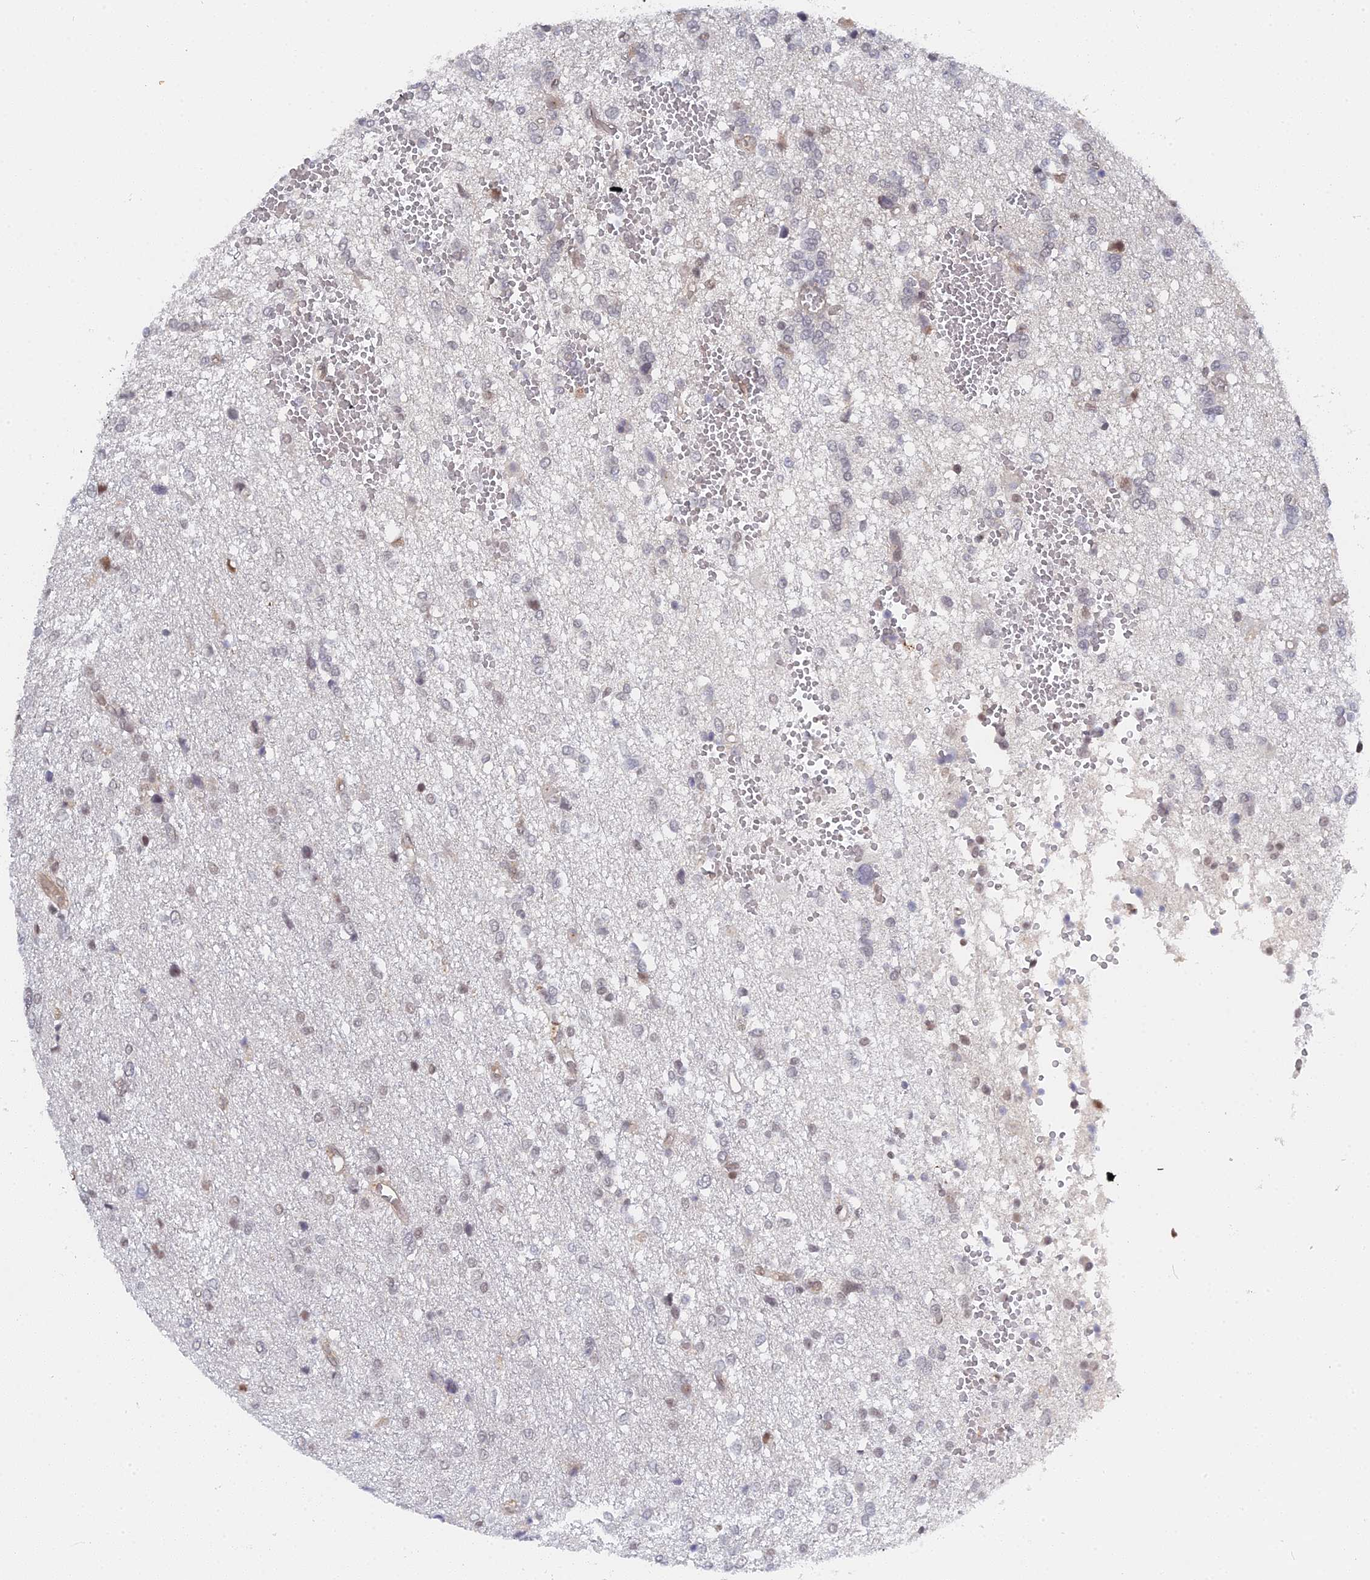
{"staining": {"intensity": "moderate", "quantity": "<25%", "location": "nuclear"}, "tissue": "glioma", "cell_type": "Tumor cells", "image_type": "cancer", "snomed": [{"axis": "morphology", "description": "Glioma, malignant, High grade"}, {"axis": "topography", "description": "Brain"}], "caption": "Protein expression analysis of glioma displays moderate nuclear staining in about <25% of tumor cells.", "gene": "CCDC85A", "patient": {"sex": "female", "age": 59}}